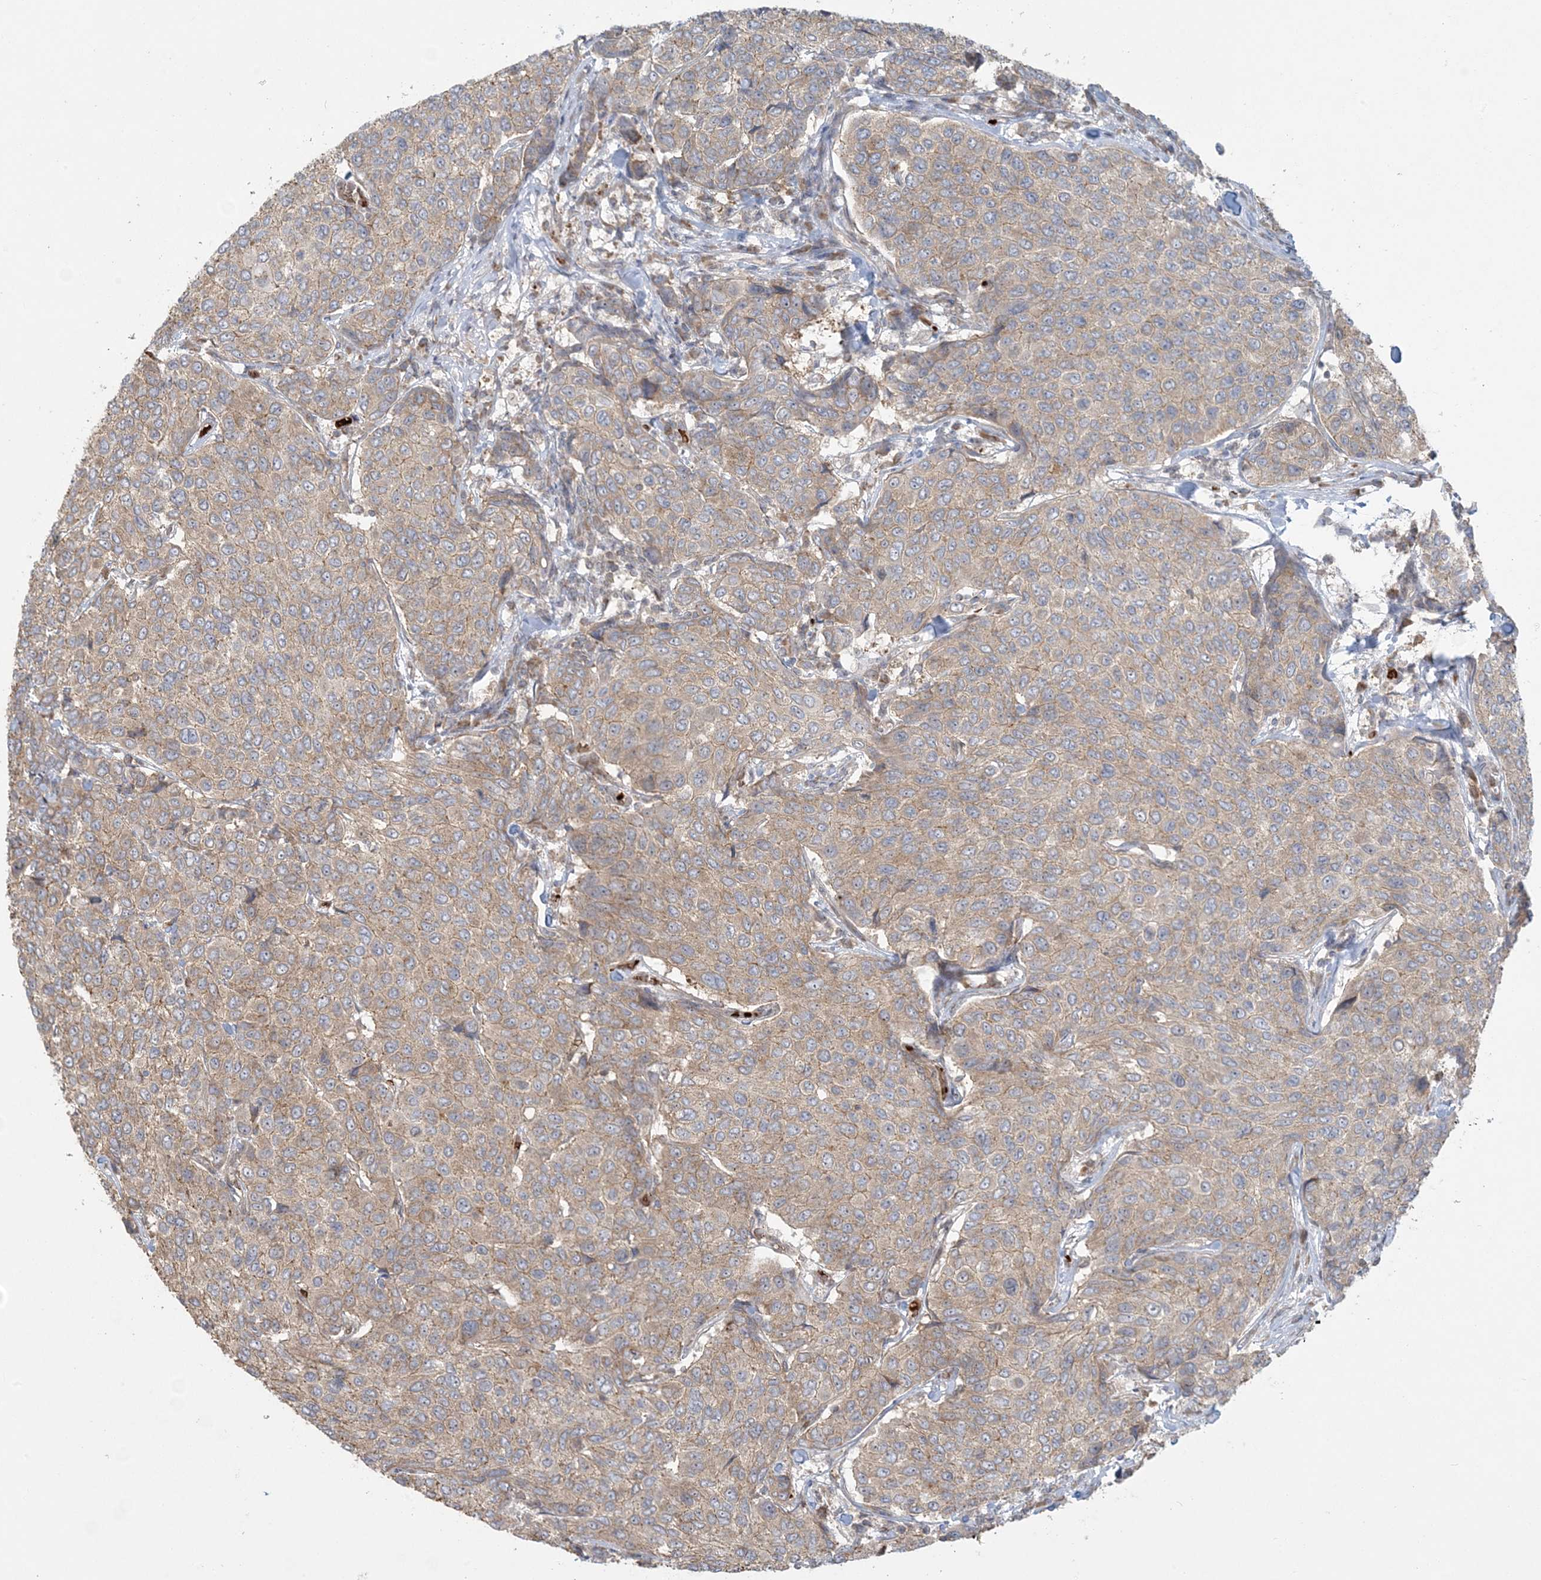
{"staining": {"intensity": "weak", "quantity": "25%-75%", "location": "cytoplasmic/membranous"}, "tissue": "breast cancer", "cell_type": "Tumor cells", "image_type": "cancer", "snomed": [{"axis": "morphology", "description": "Duct carcinoma"}, {"axis": "topography", "description": "Breast"}], "caption": "High-magnification brightfield microscopy of breast invasive ductal carcinoma stained with DAB (3,3'-diaminobenzidine) (brown) and counterstained with hematoxylin (blue). tumor cells exhibit weak cytoplasmic/membranous staining is appreciated in approximately25%-75% of cells.", "gene": "ABCF3", "patient": {"sex": "female", "age": 55}}